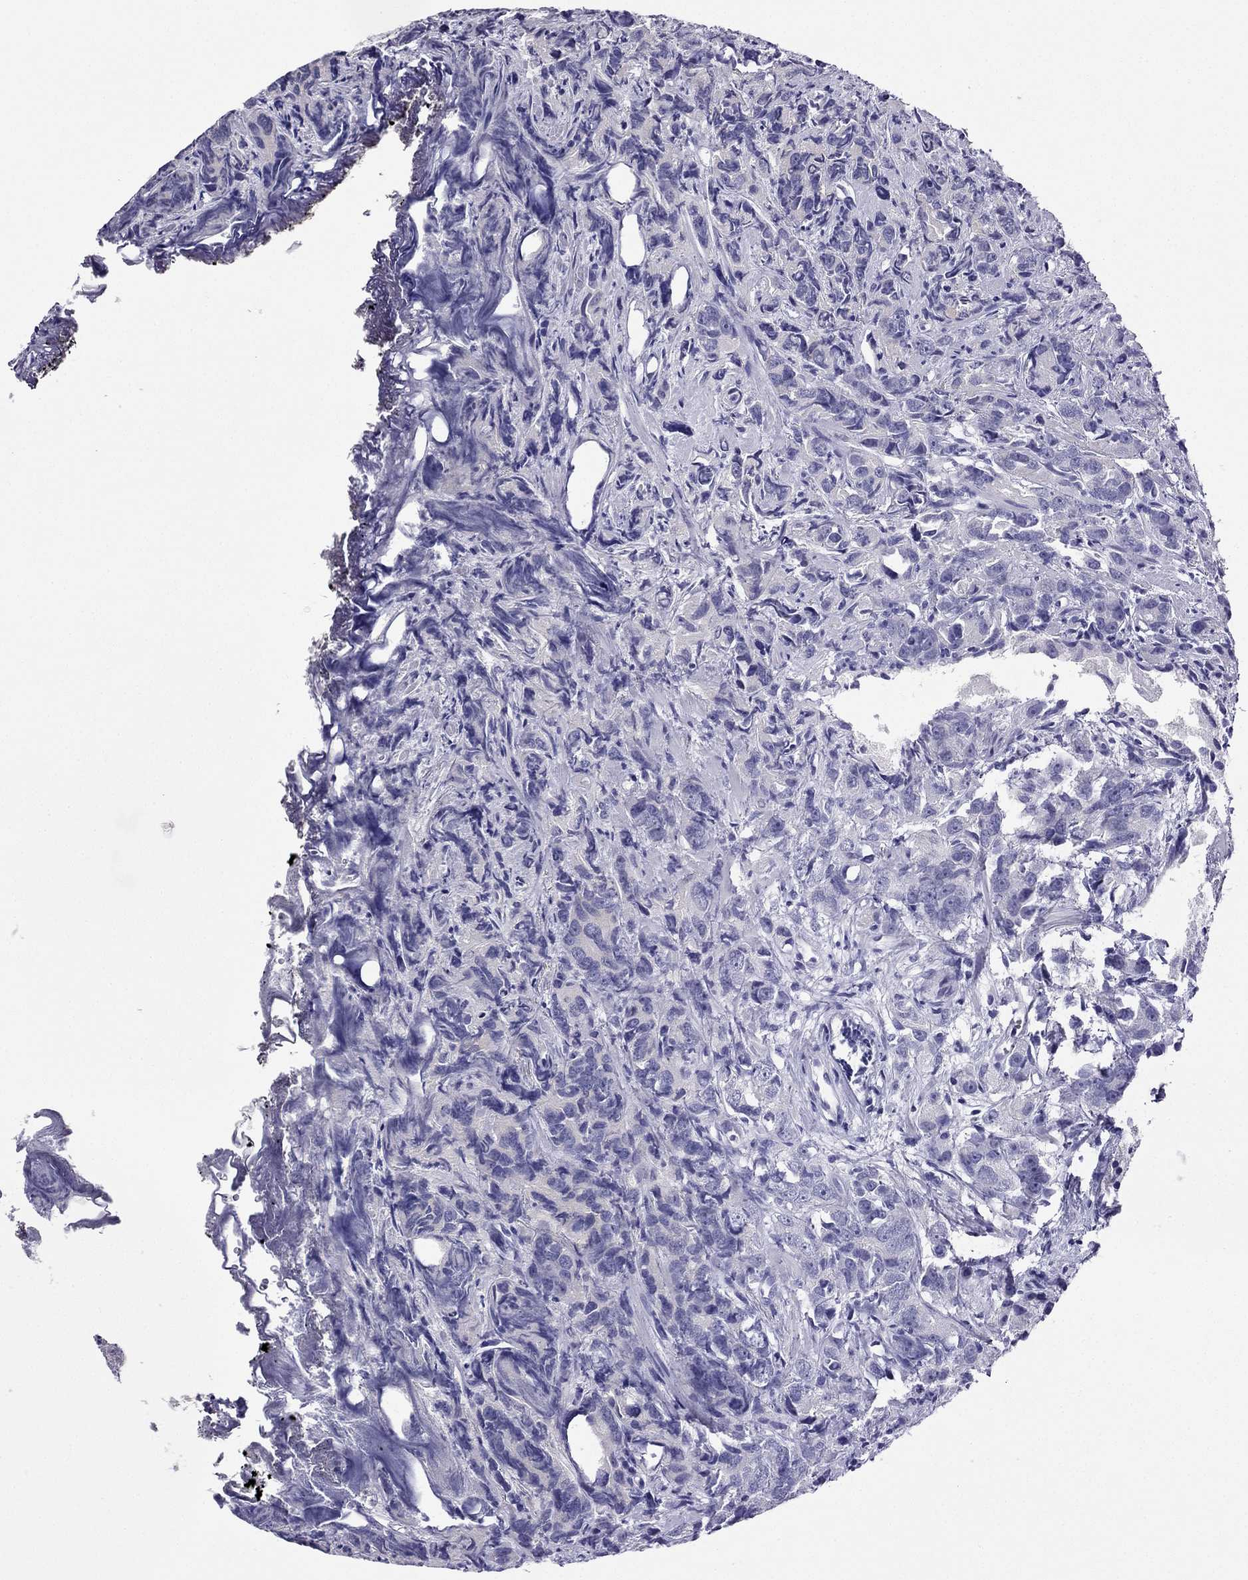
{"staining": {"intensity": "negative", "quantity": "none", "location": "none"}, "tissue": "prostate cancer", "cell_type": "Tumor cells", "image_type": "cancer", "snomed": [{"axis": "morphology", "description": "Adenocarcinoma, High grade"}, {"axis": "topography", "description": "Prostate"}], "caption": "IHC histopathology image of neoplastic tissue: human prostate adenocarcinoma (high-grade) stained with DAB reveals no significant protein positivity in tumor cells.", "gene": "KCNJ10", "patient": {"sex": "male", "age": 90}}